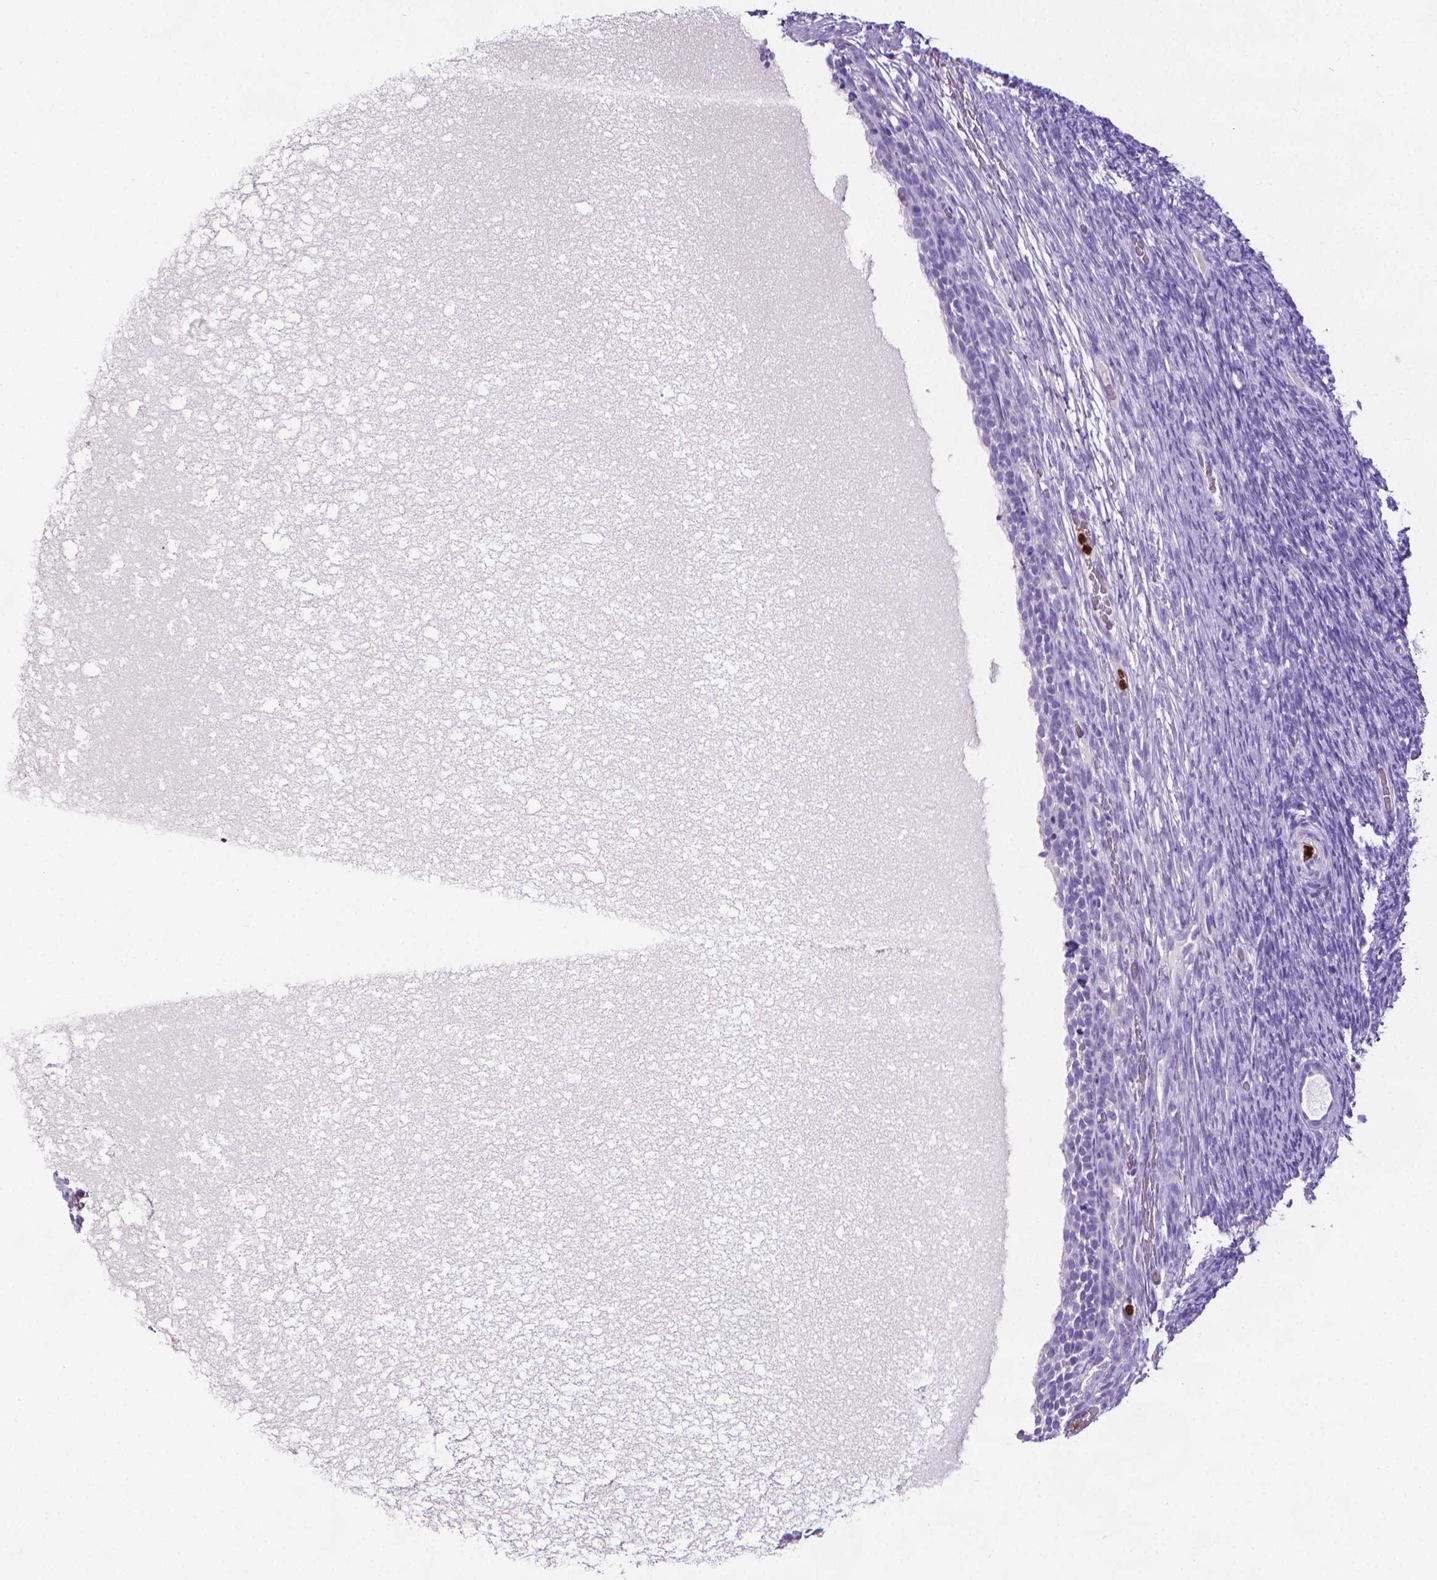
{"staining": {"intensity": "negative", "quantity": "none", "location": "none"}, "tissue": "ovary", "cell_type": "Ovarian stroma cells", "image_type": "normal", "snomed": [{"axis": "morphology", "description": "Normal tissue, NOS"}, {"axis": "topography", "description": "Ovary"}], "caption": "Micrograph shows no protein staining in ovarian stroma cells of benign ovary.", "gene": "MMP9", "patient": {"sex": "female", "age": 34}}